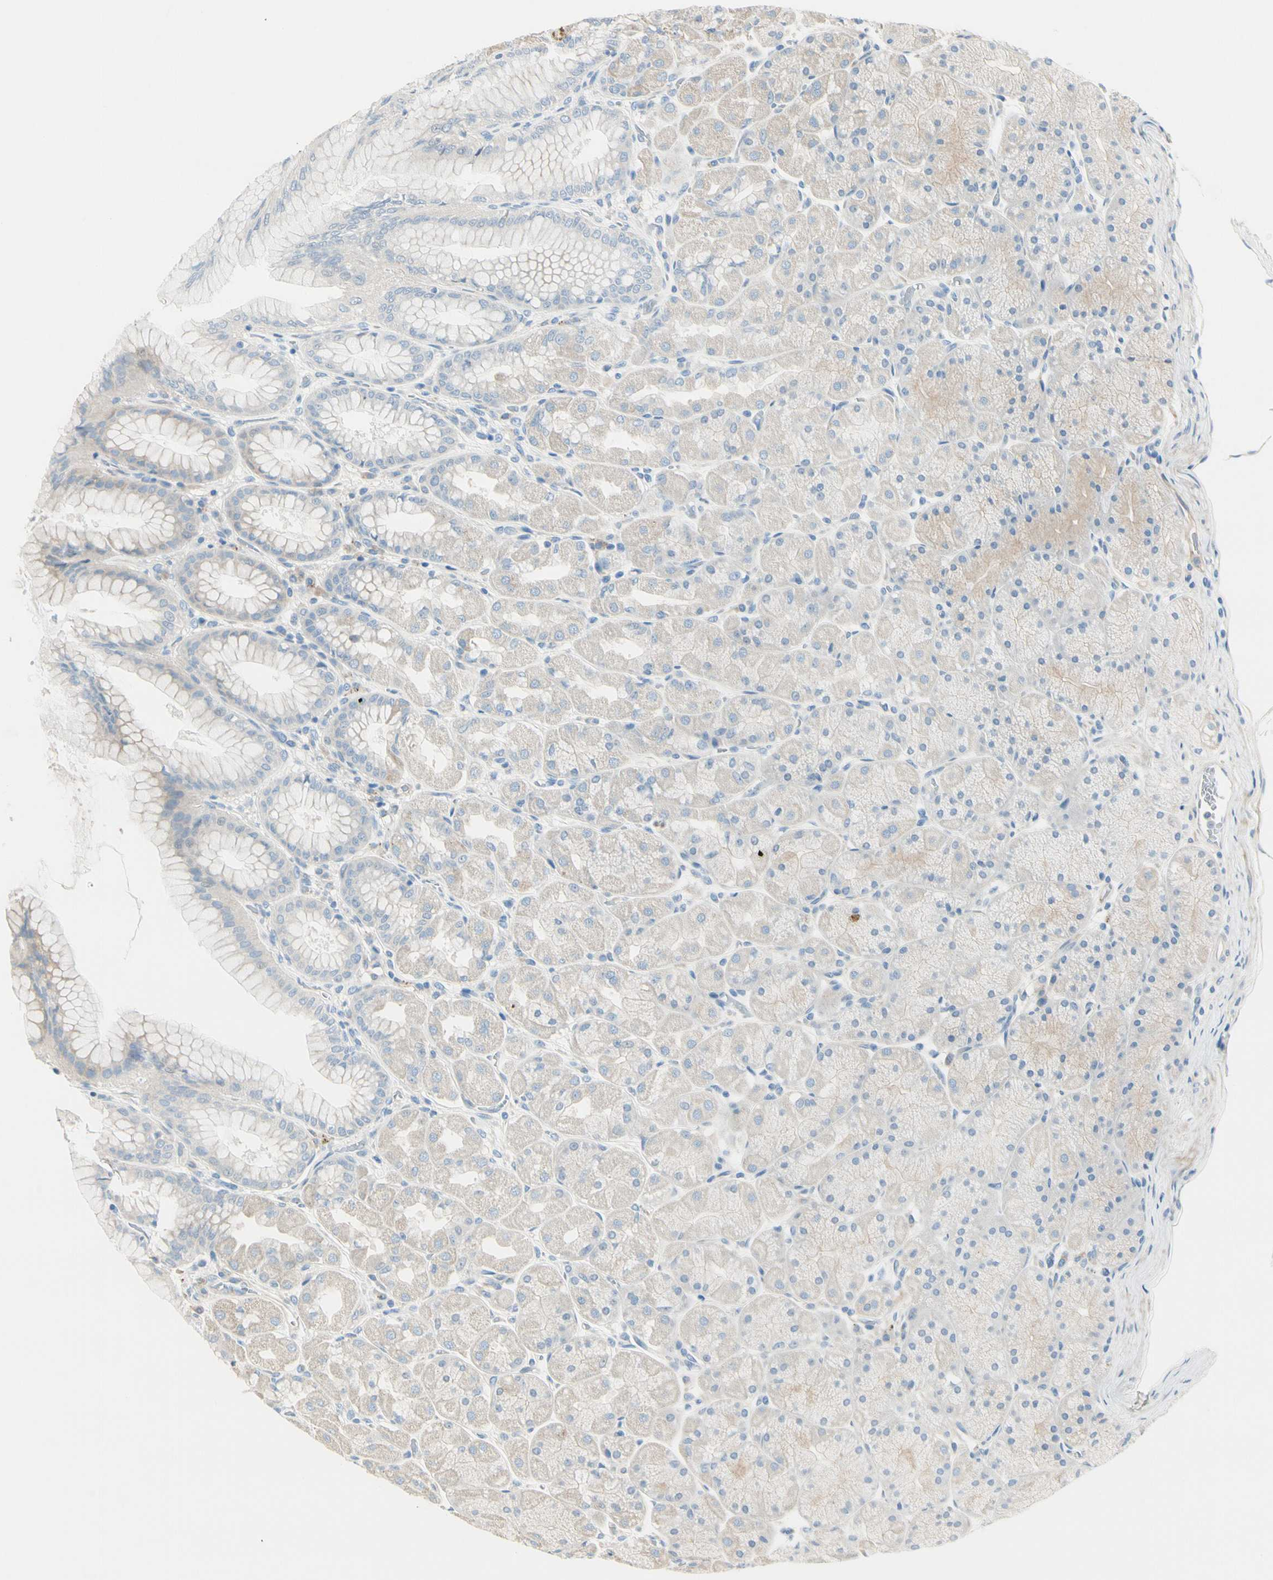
{"staining": {"intensity": "negative", "quantity": "none", "location": "none"}, "tissue": "stomach", "cell_type": "Glandular cells", "image_type": "normal", "snomed": [{"axis": "morphology", "description": "Normal tissue, NOS"}, {"axis": "topography", "description": "Stomach, upper"}], "caption": "This image is of benign stomach stained with IHC to label a protein in brown with the nuclei are counter-stained blue. There is no staining in glandular cells. (Immunohistochemistry (ihc), brightfield microscopy, high magnification).", "gene": "ADGRA3", "patient": {"sex": "female", "age": 56}}